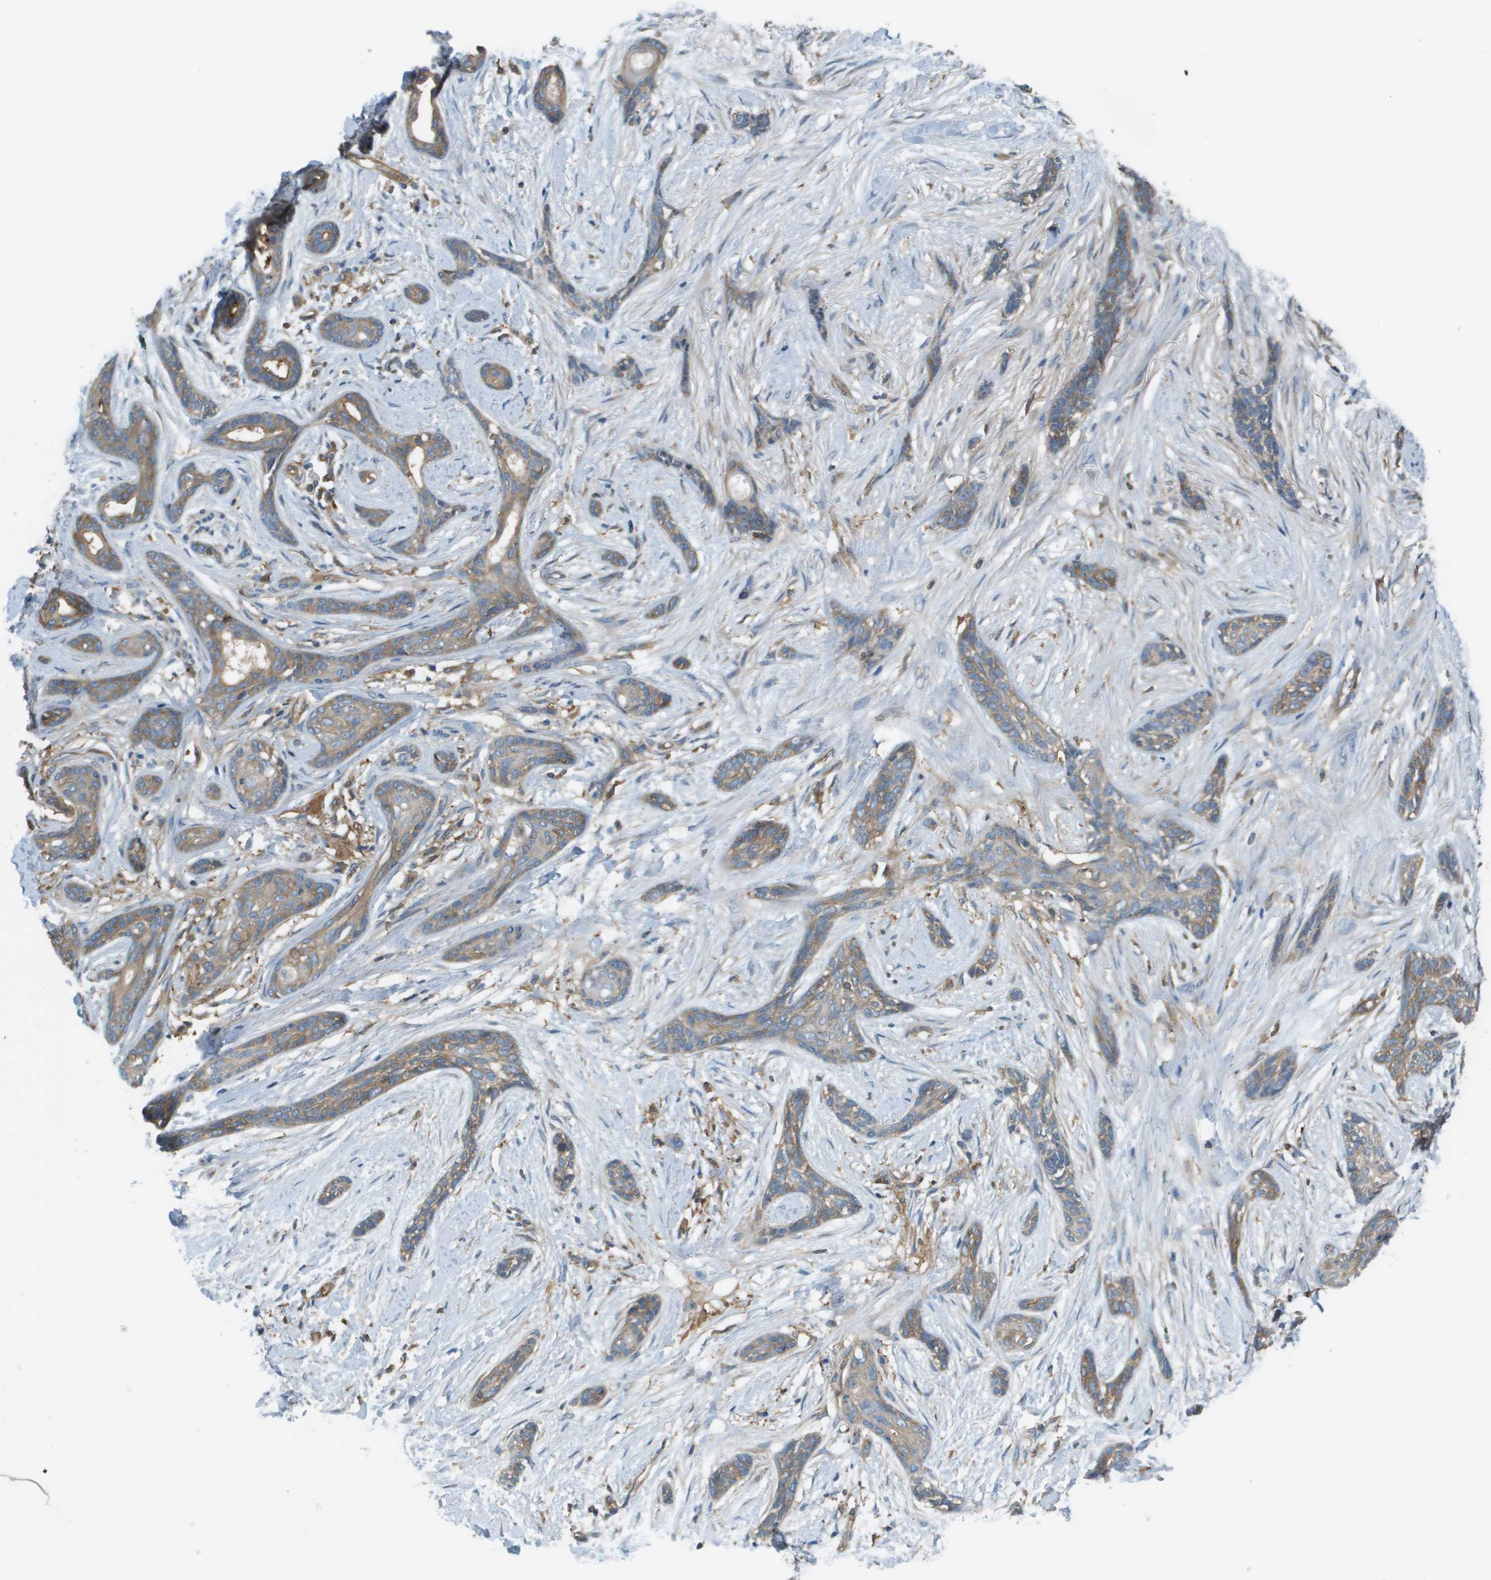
{"staining": {"intensity": "moderate", "quantity": "25%-75%", "location": "cytoplasmic/membranous"}, "tissue": "skin cancer", "cell_type": "Tumor cells", "image_type": "cancer", "snomed": [{"axis": "morphology", "description": "Basal cell carcinoma"}, {"axis": "morphology", "description": "Adnexal tumor, benign"}, {"axis": "topography", "description": "Skin"}], "caption": "Moderate cytoplasmic/membranous protein expression is seen in approximately 25%-75% of tumor cells in skin cancer.", "gene": "CORO1B", "patient": {"sex": "female", "age": 42}}